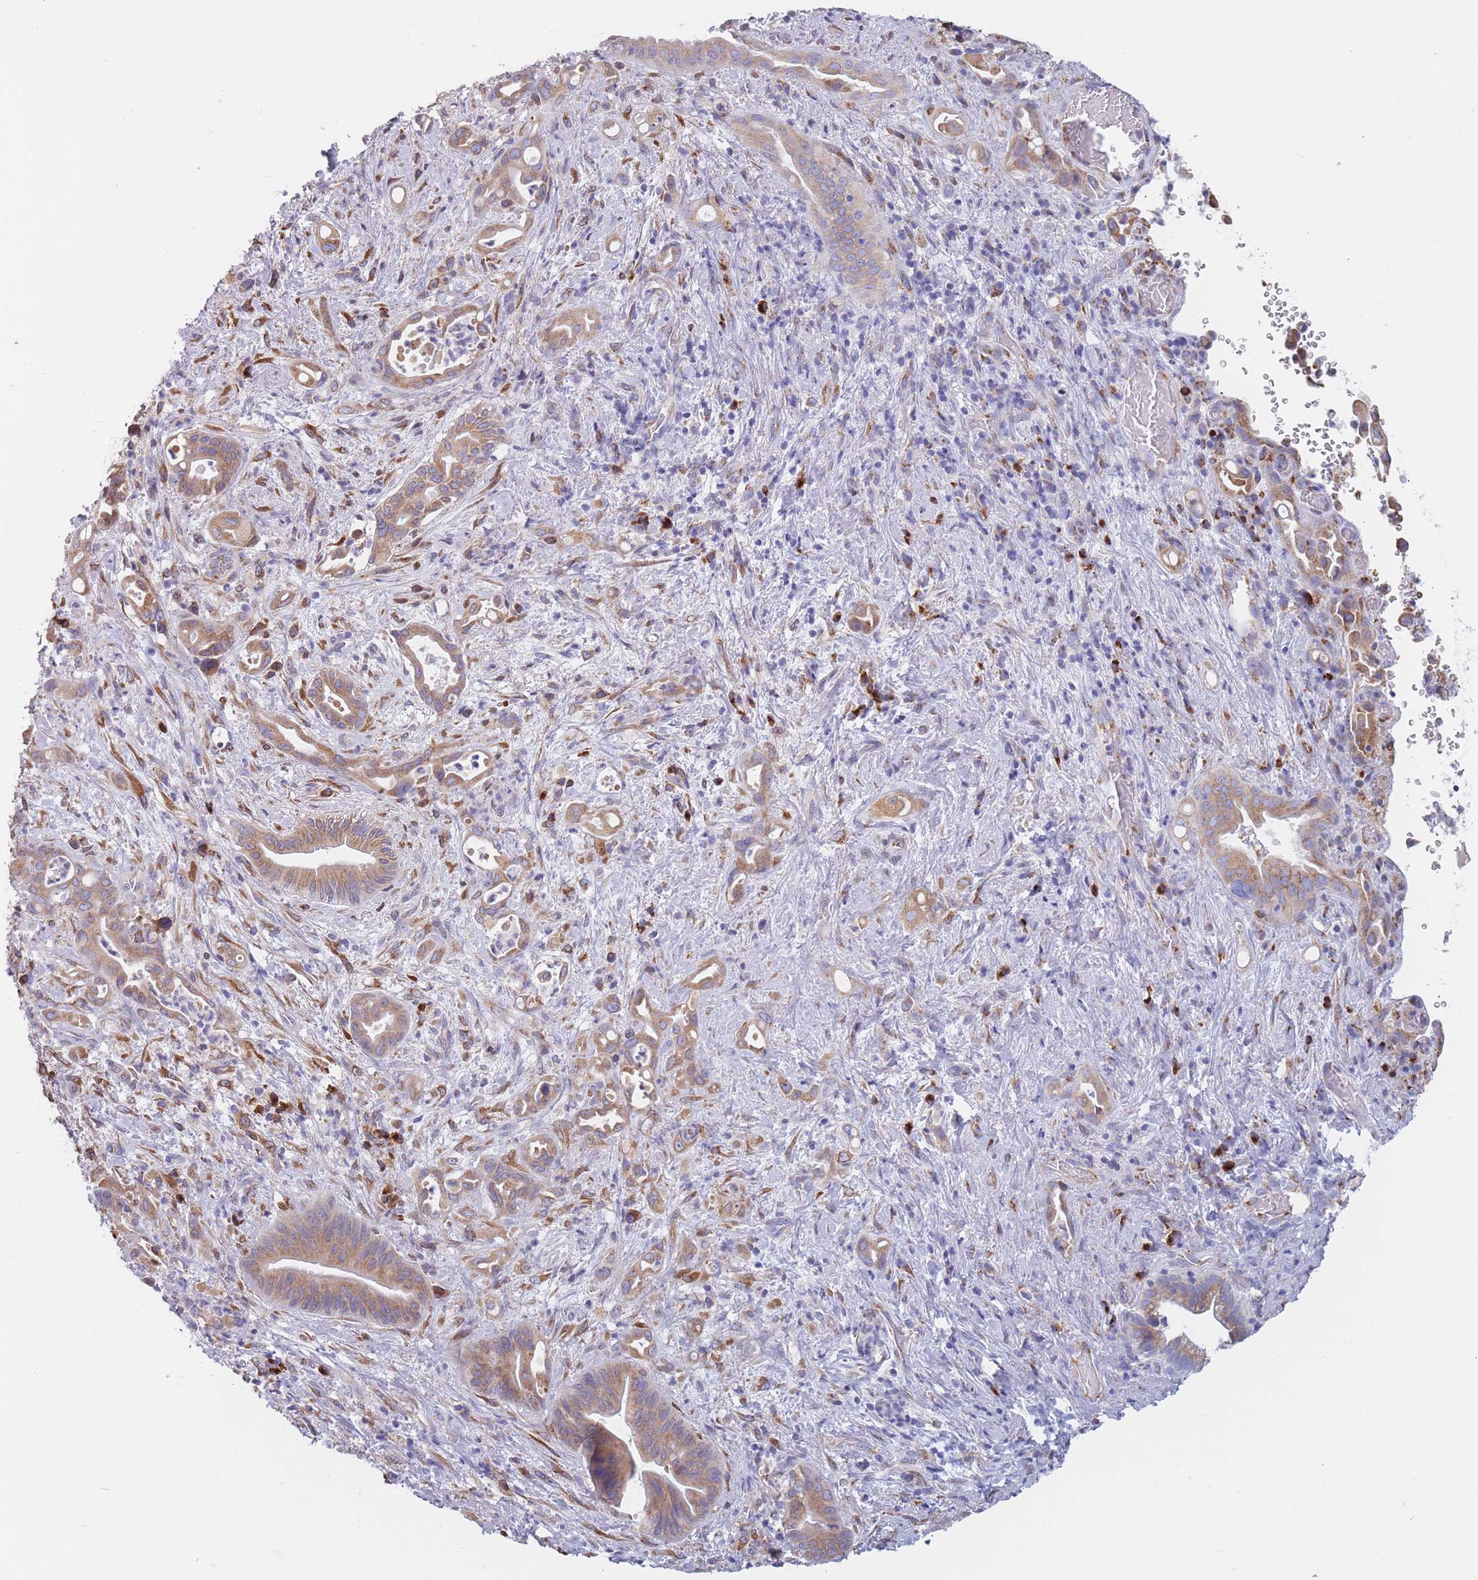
{"staining": {"intensity": "moderate", "quantity": ">75%", "location": "cytoplasmic/membranous"}, "tissue": "liver cancer", "cell_type": "Tumor cells", "image_type": "cancer", "snomed": [{"axis": "morphology", "description": "Cholangiocarcinoma"}, {"axis": "topography", "description": "Liver"}], "caption": "Human cholangiocarcinoma (liver) stained with a protein marker demonstrates moderate staining in tumor cells.", "gene": "MRPL30", "patient": {"sex": "female", "age": 68}}